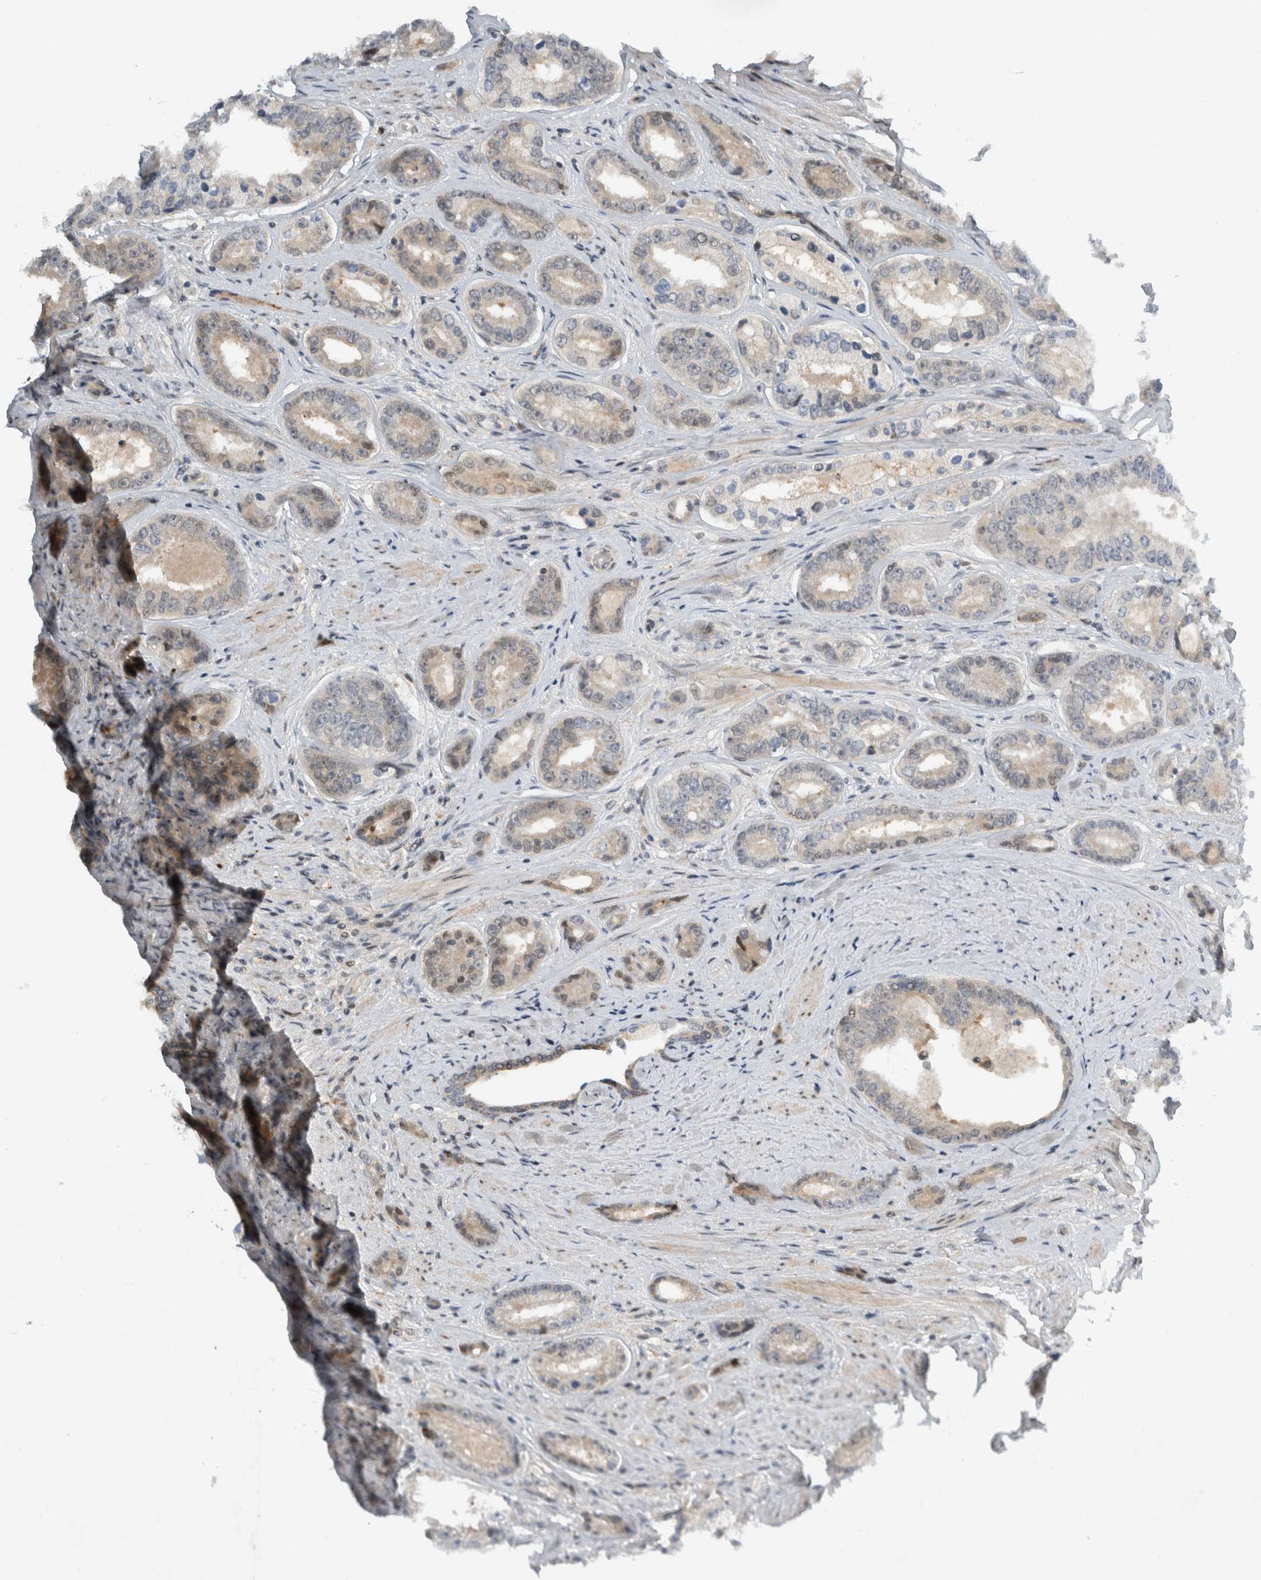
{"staining": {"intensity": "weak", "quantity": "<25%", "location": "cytoplasmic/membranous"}, "tissue": "prostate cancer", "cell_type": "Tumor cells", "image_type": "cancer", "snomed": [{"axis": "morphology", "description": "Adenocarcinoma, High grade"}, {"axis": "topography", "description": "Prostate"}], "caption": "DAB (3,3'-diaminobenzidine) immunohistochemical staining of human high-grade adenocarcinoma (prostate) exhibits no significant expression in tumor cells.", "gene": "NCR3LG1", "patient": {"sex": "male", "age": 61}}